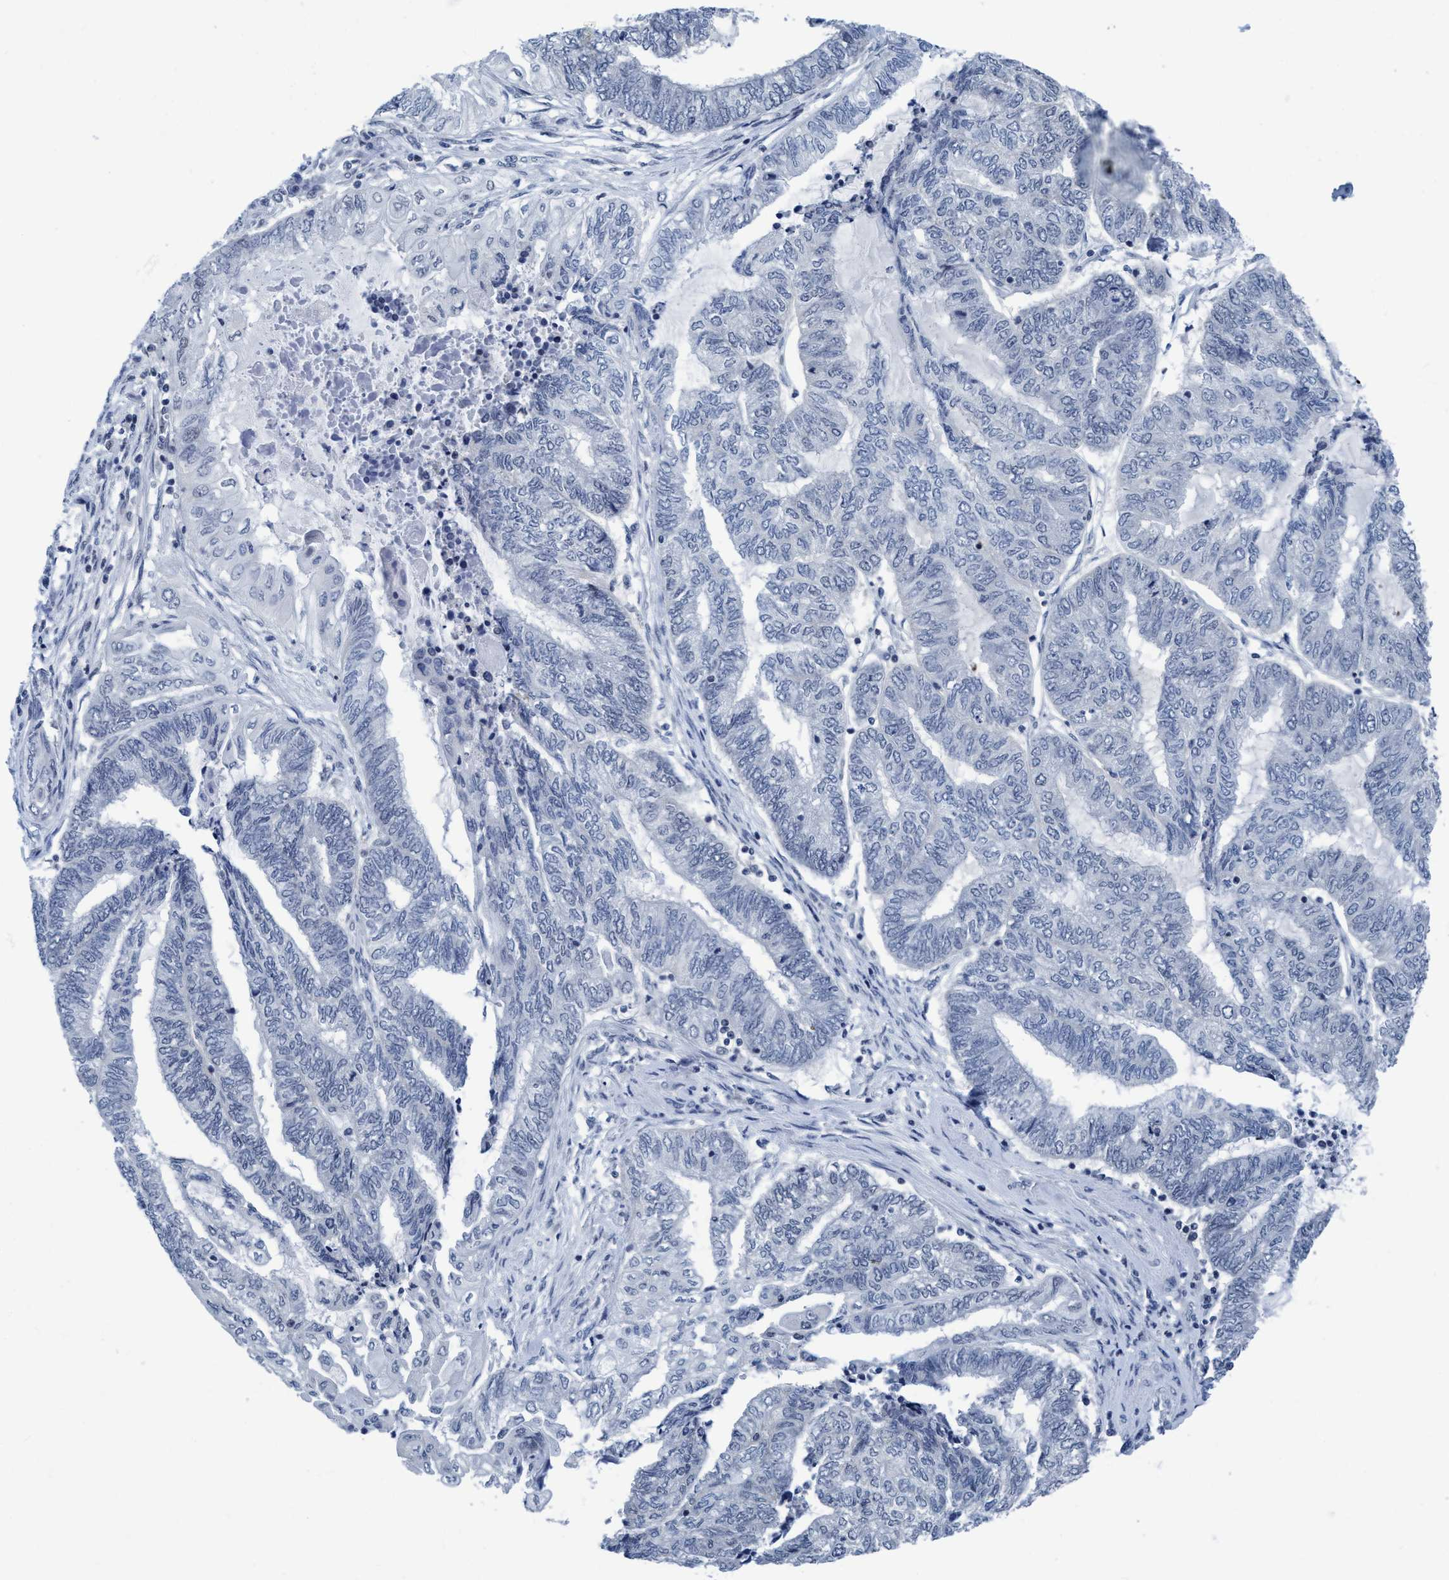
{"staining": {"intensity": "negative", "quantity": "none", "location": "none"}, "tissue": "endometrial cancer", "cell_type": "Tumor cells", "image_type": "cancer", "snomed": [{"axis": "morphology", "description": "Adenocarcinoma, NOS"}, {"axis": "topography", "description": "Uterus"}, {"axis": "topography", "description": "Endometrium"}], "caption": "A micrograph of endometrial adenocarcinoma stained for a protein reveals no brown staining in tumor cells.", "gene": "DNAI1", "patient": {"sex": "female", "age": 70}}